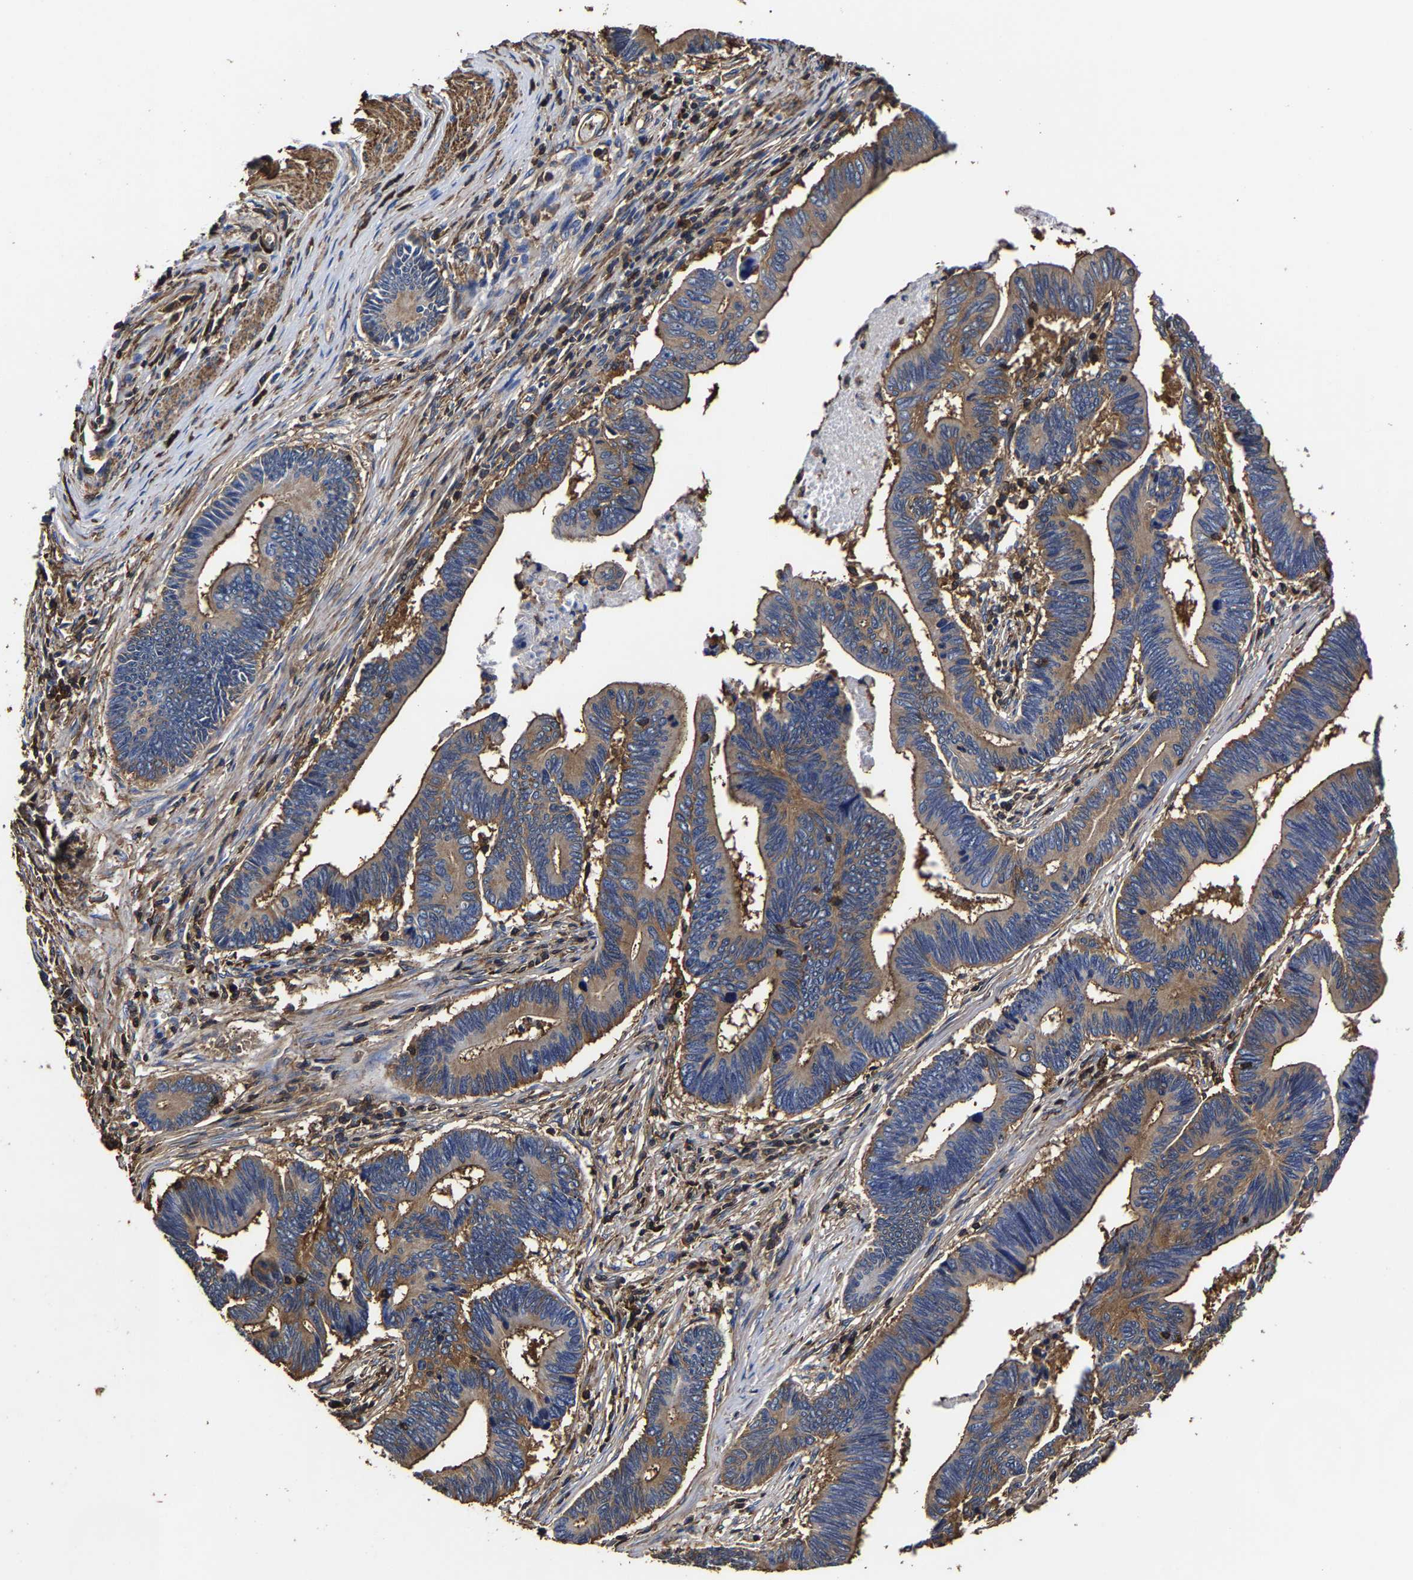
{"staining": {"intensity": "moderate", "quantity": "25%-75%", "location": "cytoplasmic/membranous"}, "tissue": "pancreatic cancer", "cell_type": "Tumor cells", "image_type": "cancer", "snomed": [{"axis": "morphology", "description": "Adenocarcinoma, NOS"}, {"axis": "topography", "description": "Pancreas"}], "caption": "Pancreatic adenocarcinoma was stained to show a protein in brown. There is medium levels of moderate cytoplasmic/membranous staining in approximately 25%-75% of tumor cells.", "gene": "SSH3", "patient": {"sex": "female", "age": 70}}